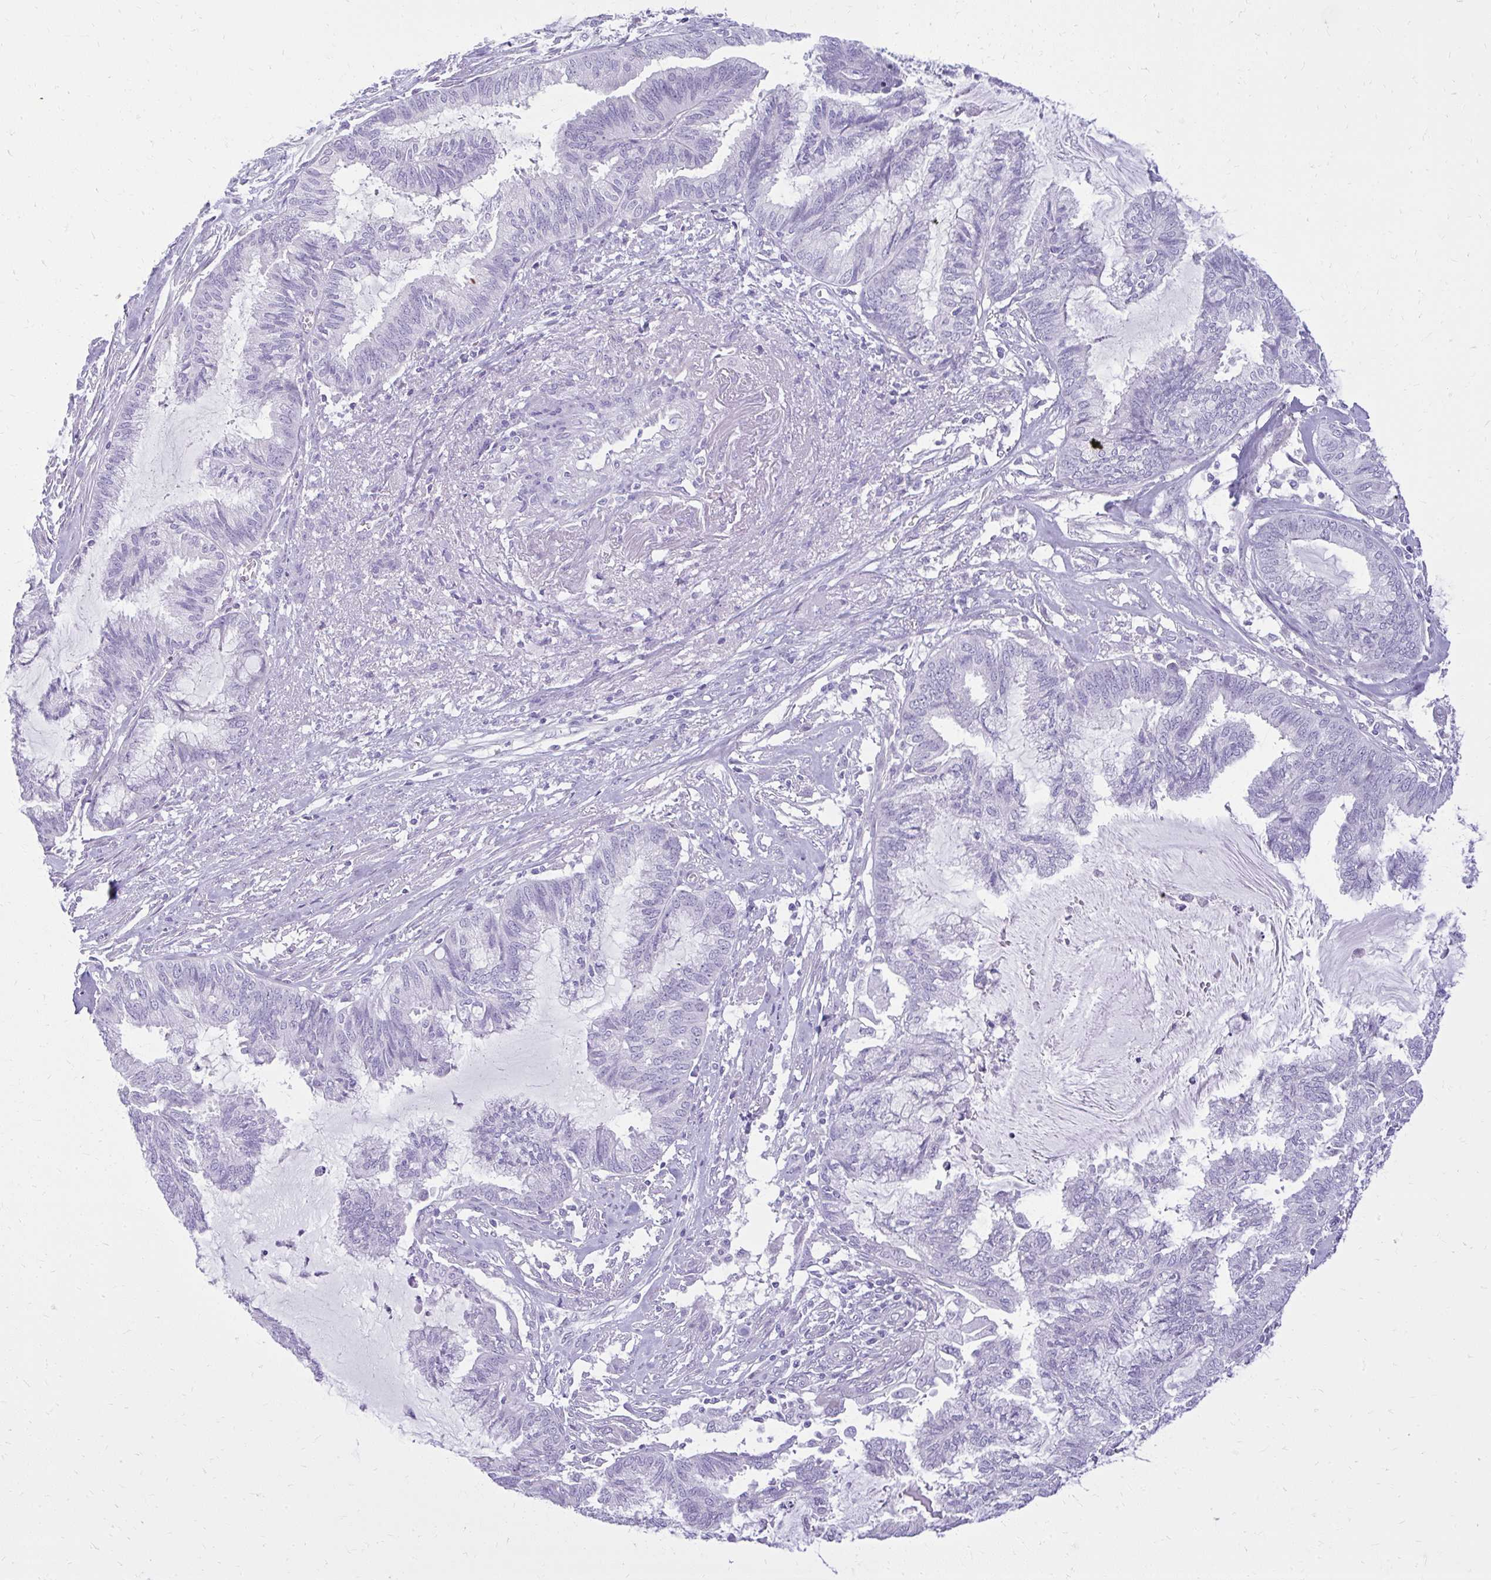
{"staining": {"intensity": "negative", "quantity": "none", "location": "none"}, "tissue": "endometrial cancer", "cell_type": "Tumor cells", "image_type": "cancer", "snomed": [{"axis": "morphology", "description": "Adenocarcinoma, NOS"}, {"axis": "topography", "description": "Endometrium"}], "caption": "Human endometrial cancer stained for a protein using immunohistochemistry (IHC) exhibits no expression in tumor cells.", "gene": "PRAP1", "patient": {"sex": "female", "age": 86}}